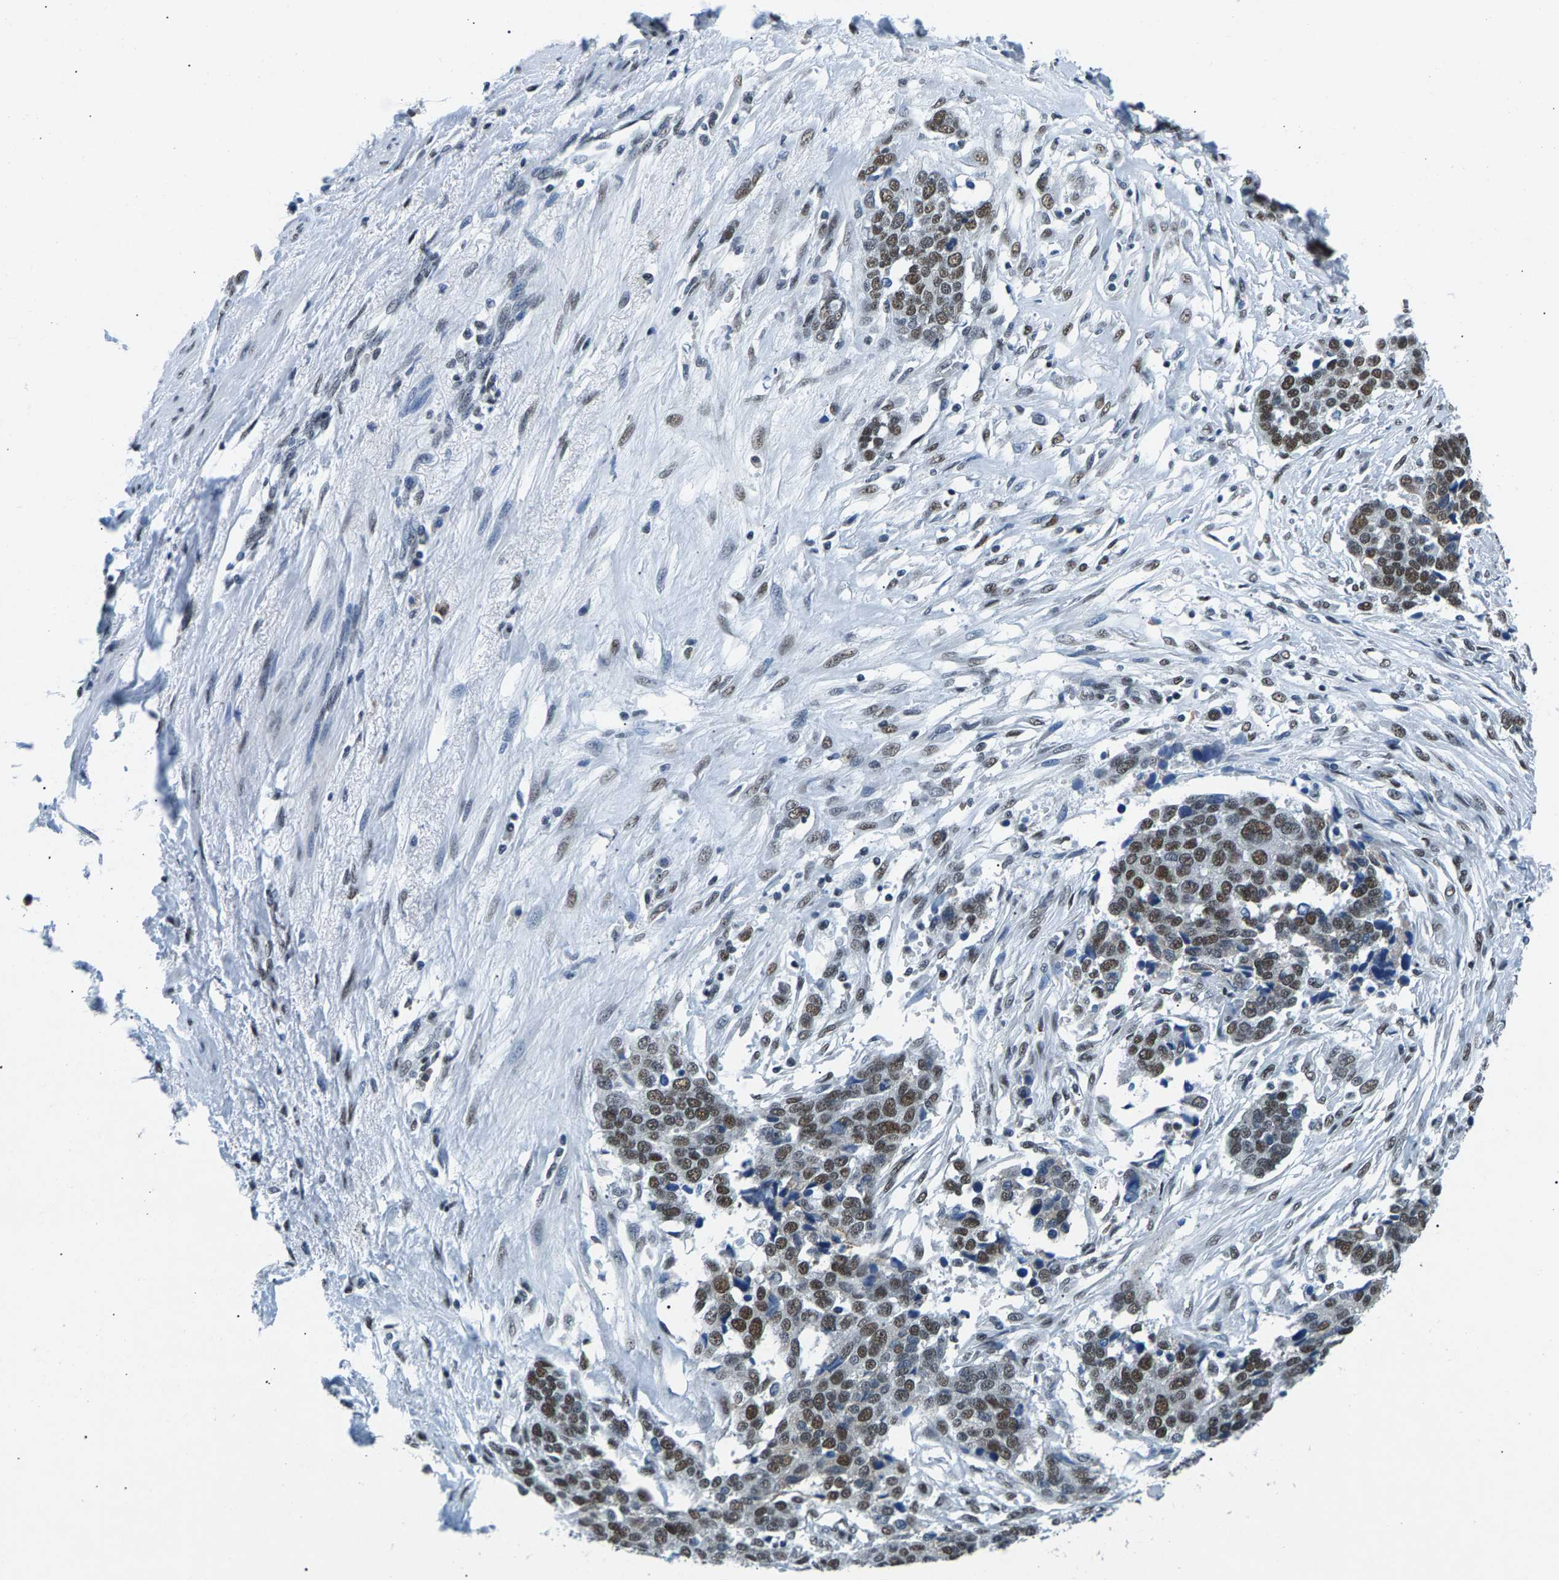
{"staining": {"intensity": "moderate", "quantity": ">75%", "location": "nuclear"}, "tissue": "ovarian cancer", "cell_type": "Tumor cells", "image_type": "cancer", "snomed": [{"axis": "morphology", "description": "Cystadenocarcinoma, serous, NOS"}, {"axis": "topography", "description": "Ovary"}], "caption": "The immunohistochemical stain highlights moderate nuclear positivity in tumor cells of serous cystadenocarcinoma (ovarian) tissue. (DAB IHC with brightfield microscopy, high magnification).", "gene": "ATF2", "patient": {"sex": "female", "age": 44}}